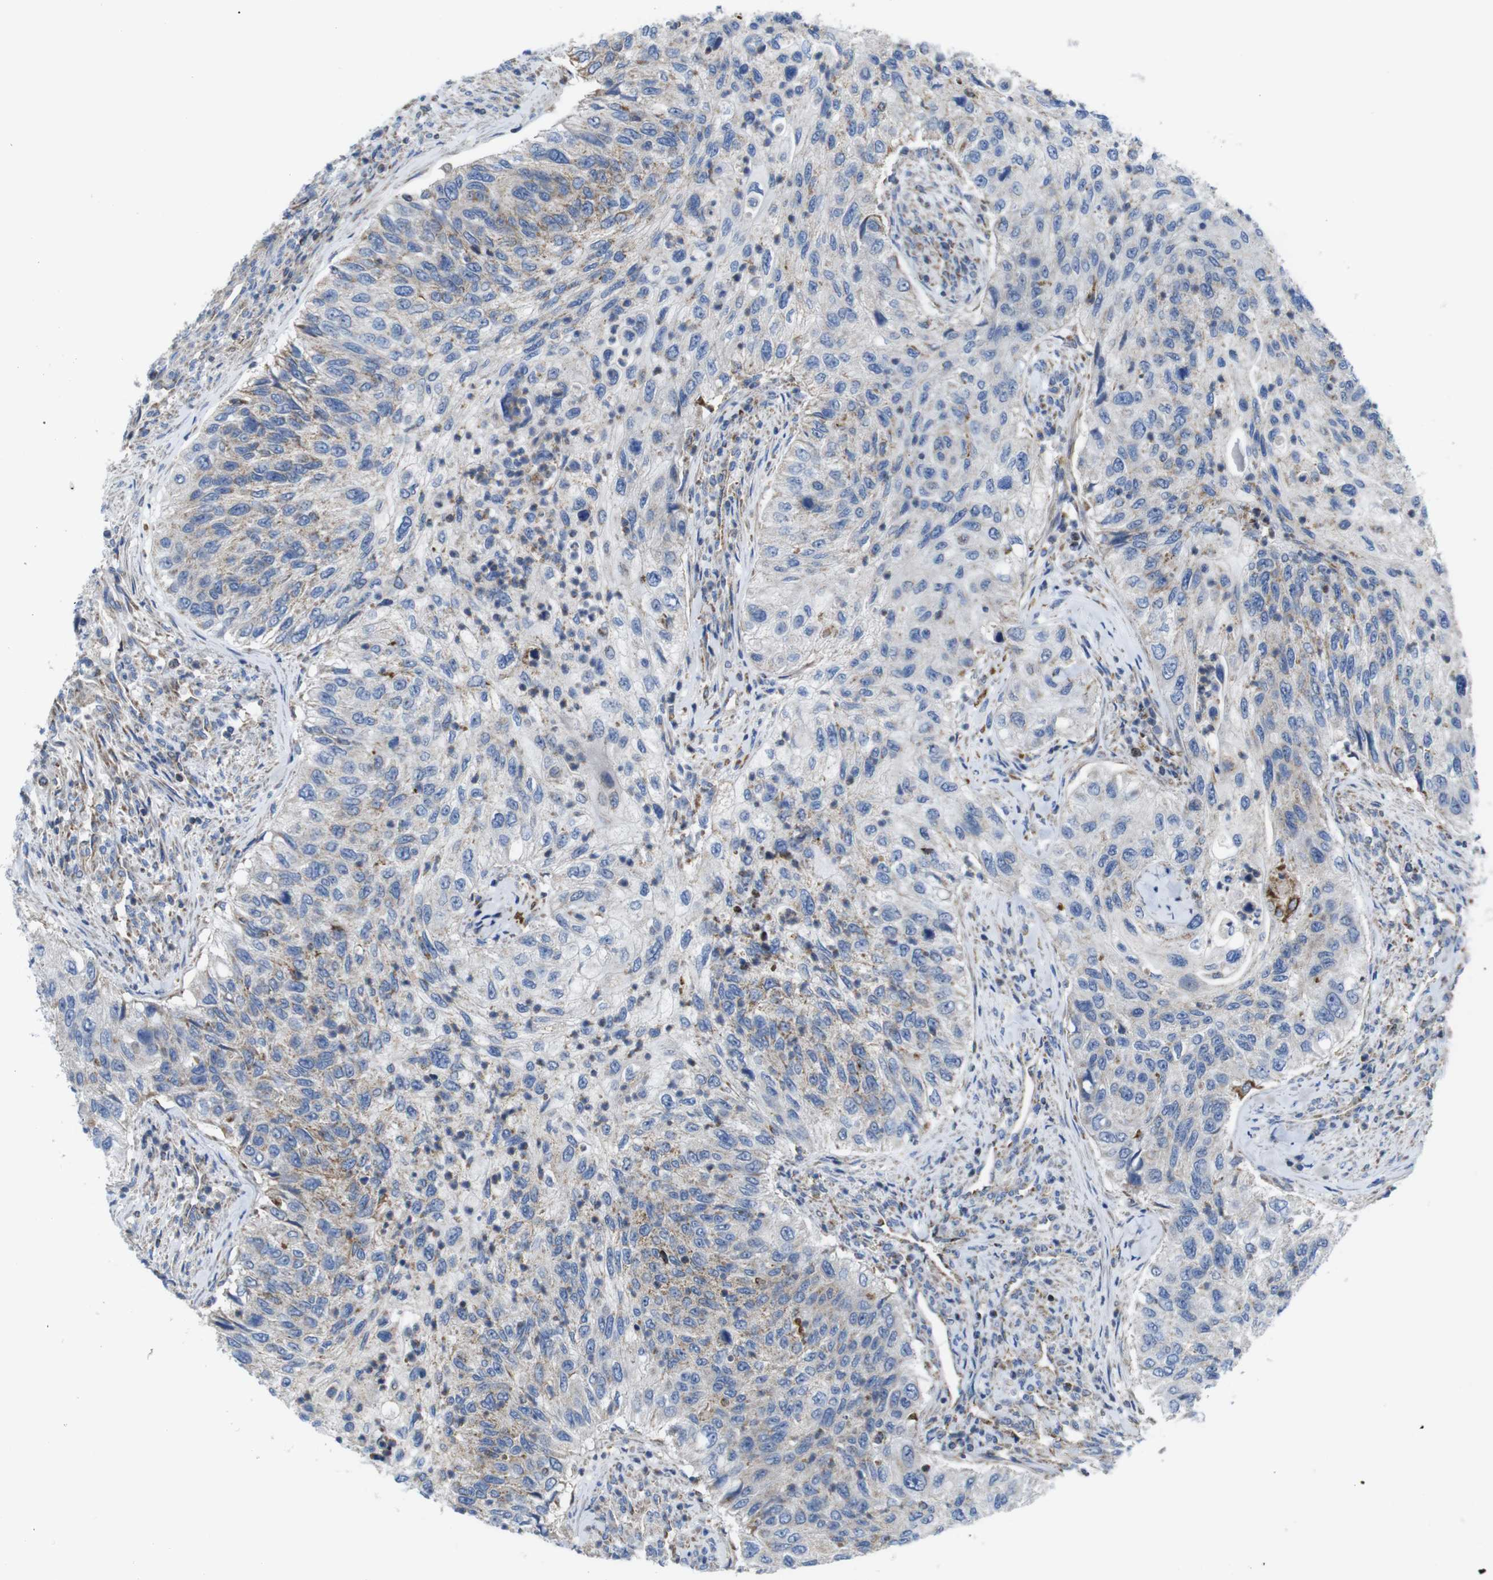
{"staining": {"intensity": "moderate", "quantity": "25%-75%", "location": "cytoplasmic/membranous"}, "tissue": "urothelial cancer", "cell_type": "Tumor cells", "image_type": "cancer", "snomed": [{"axis": "morphology", "description": "Urothelial carcinoma, High grade"}, {"axis": "topography", "description": "Urinary bladder"}], "caption": "Approximately 25%-75% of tumor cells in human urothelial cancer display moderate cytoplasmic/membranous protein expression as visualized by brown immunohistochemical staining.", "gene": "PDCD1LG2", "patient": {"sex": "female", "age": 60}}